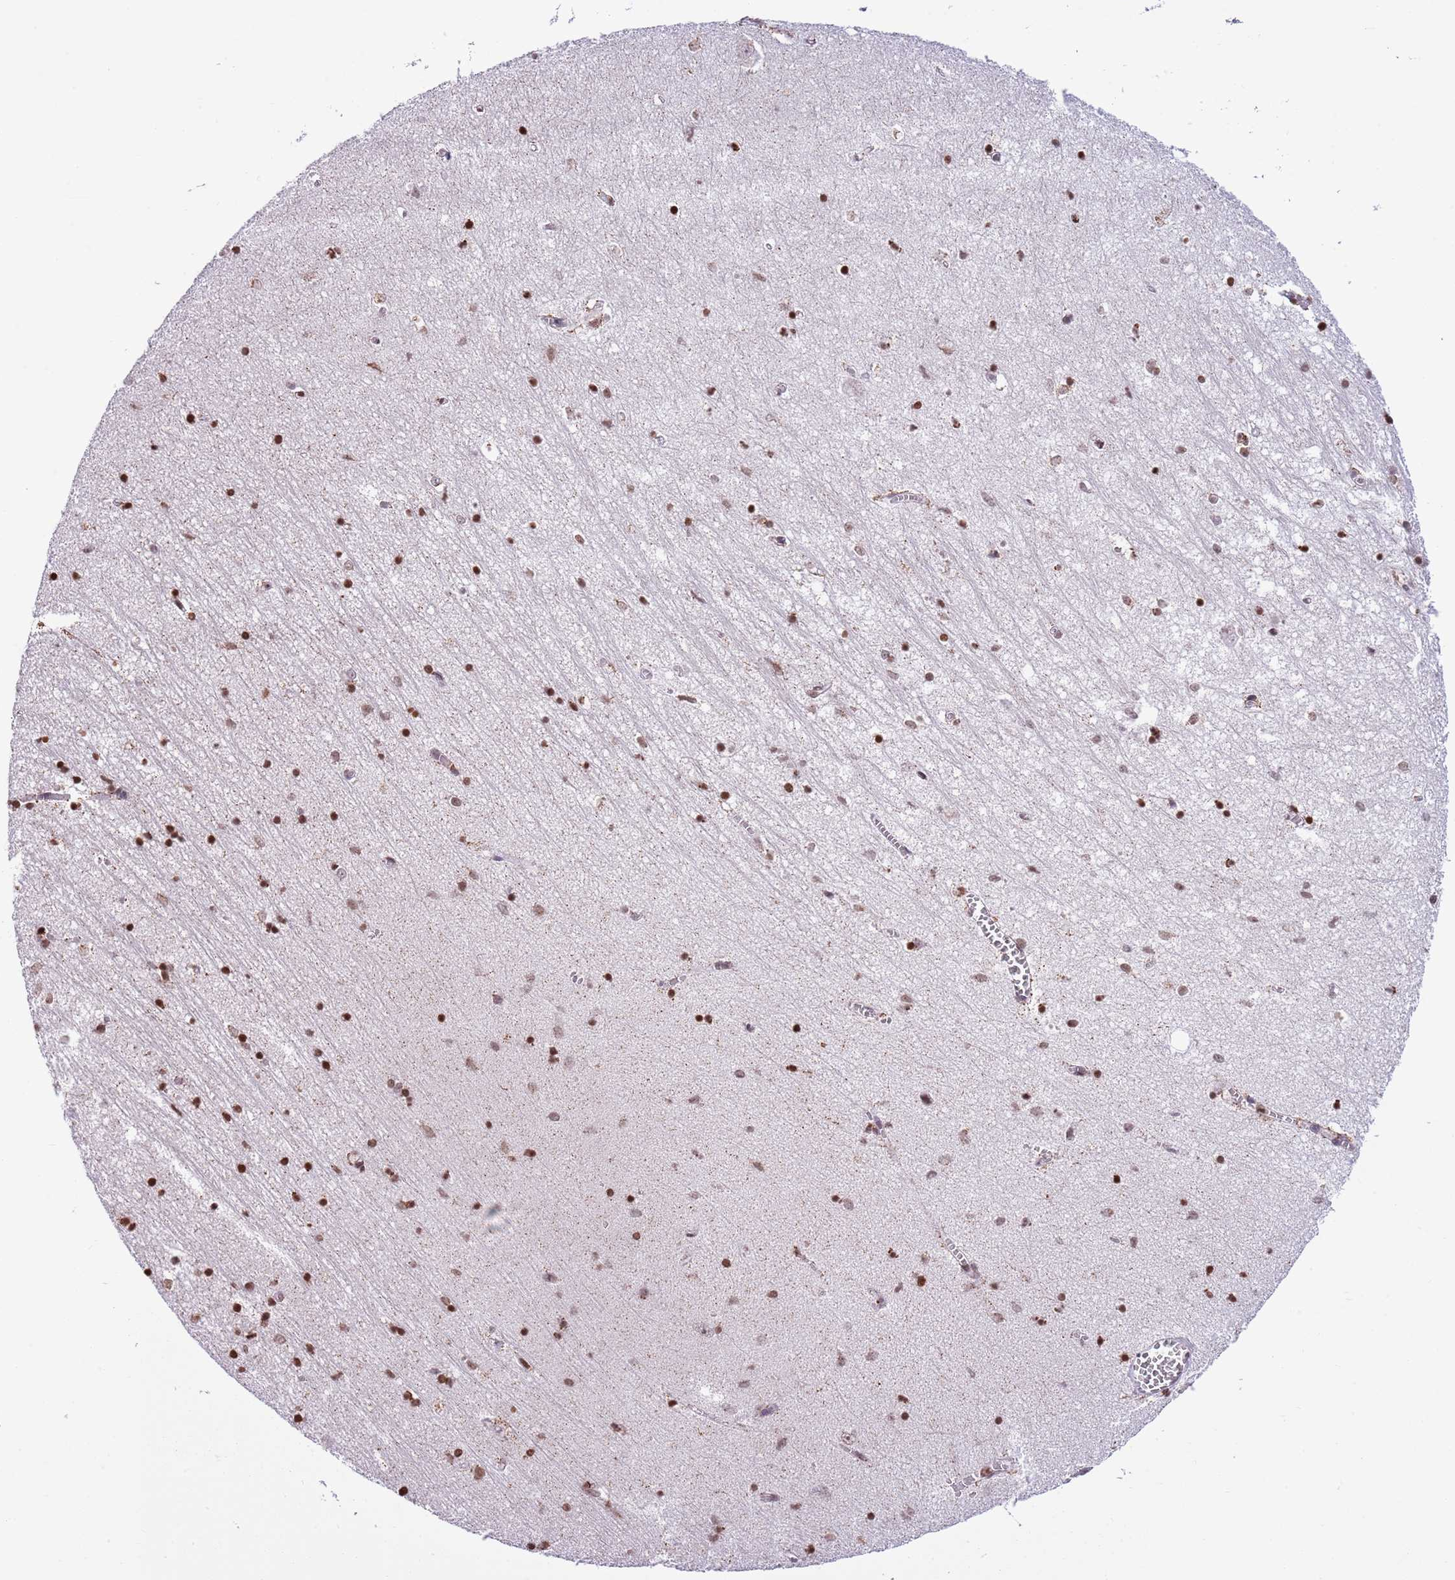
{"staining": {"intensity": "strong", "quantity": ">75%", "location": "nuclear"}, "tissue": "hippocampus", "cell_type": "Glial cells", "image_type": "normal", "snomed": [{"axis": "morphology", "description": "Normal tissue, NOS"}, {"axis": "topography", "description": "Hippocampus"}], "caption": "A brown stain labels strong nuclear positivity of a protein in glial cells of normal human hippocampus. (IHC, brightfield microscopy, high magnification).", "gene": "KPNA3", "patient": {"sex": "female", "age": 64}}